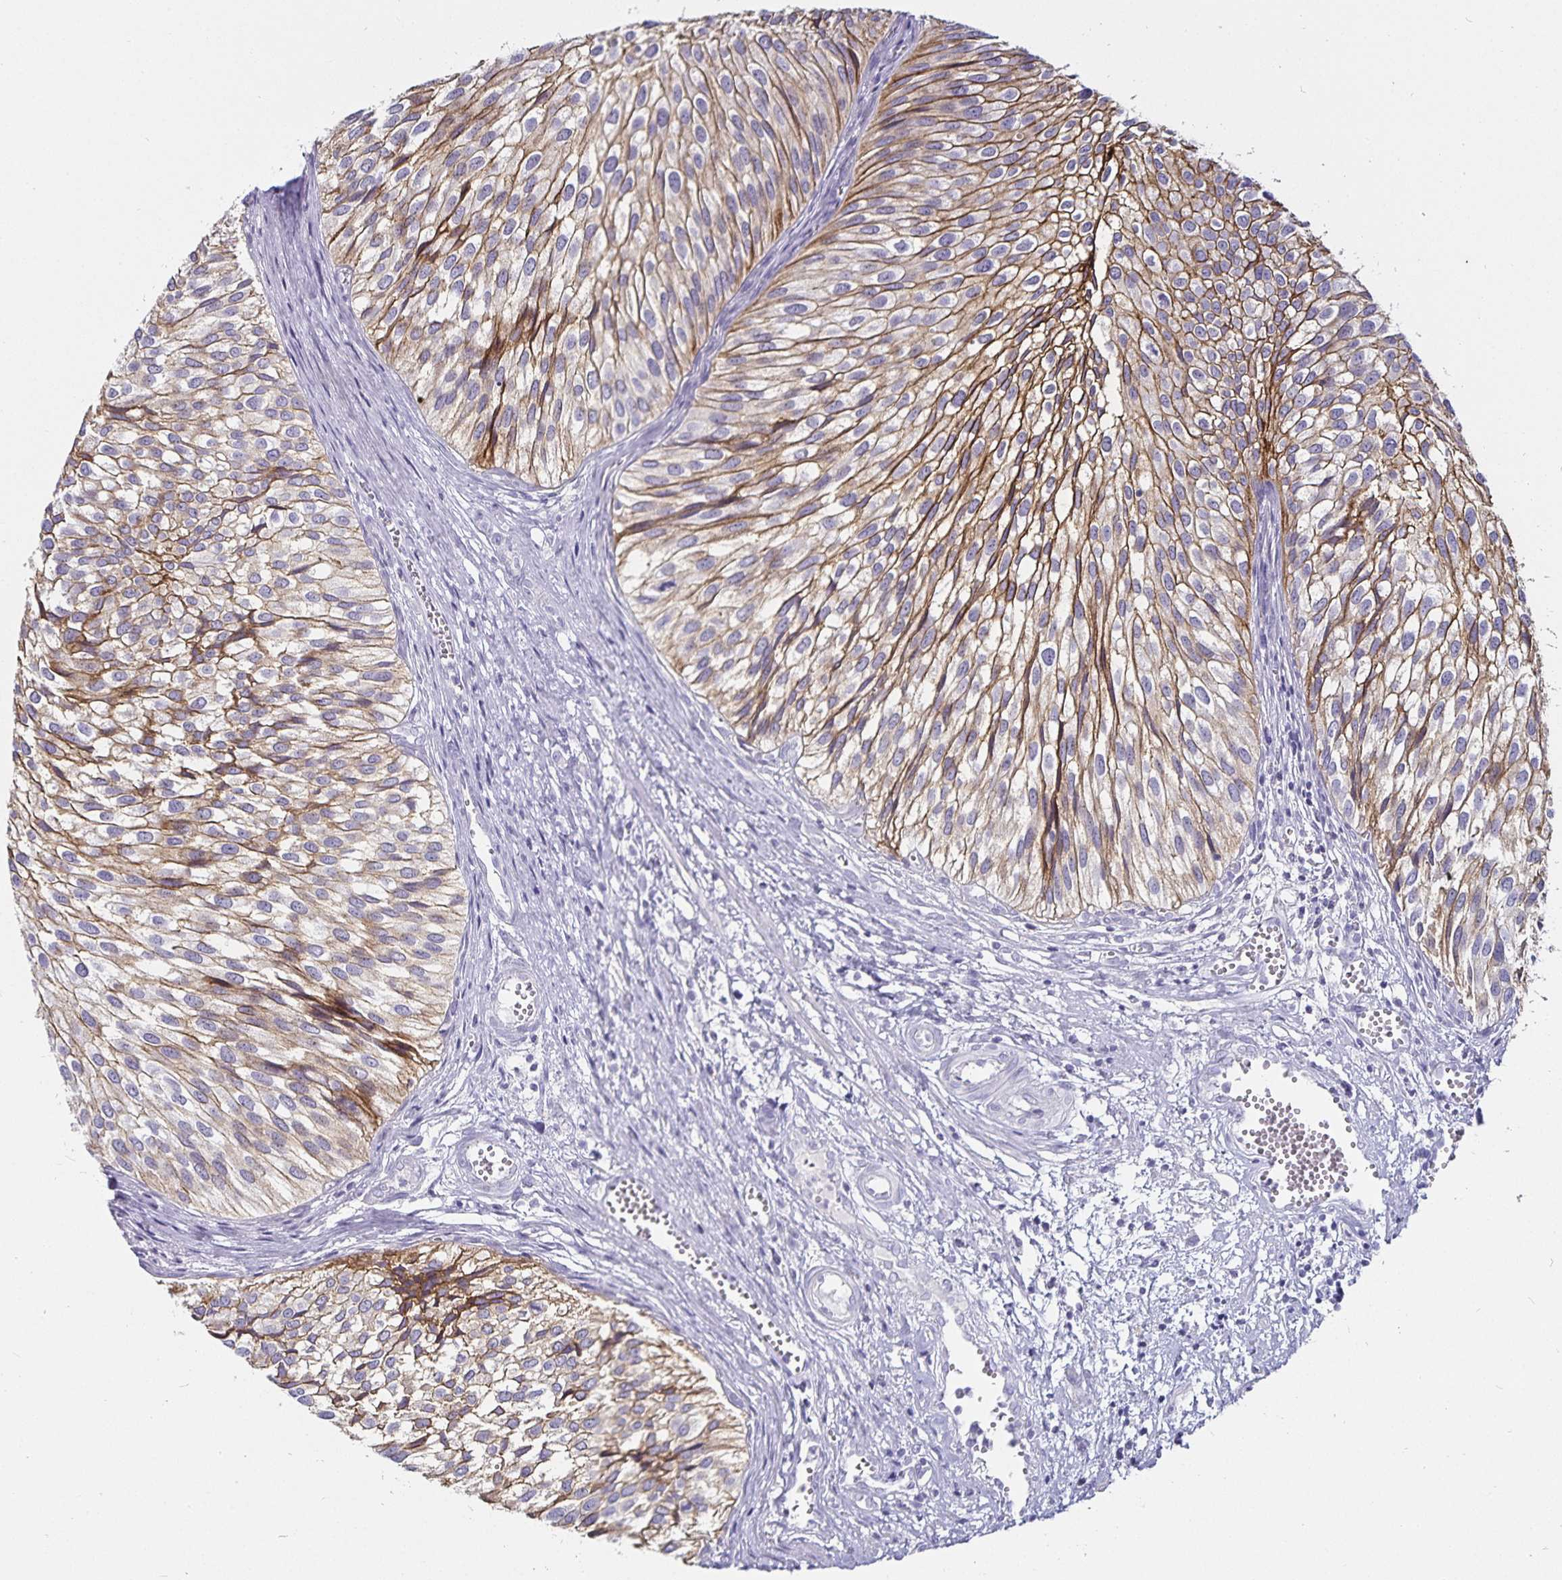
{"staining": {"intensity": "moderate", "quantity": ">75%", "location": "cytoplasmic/membranous"}, "tissue": "urothelial cancer", "cell_type": "Tumor cells", "image_type": "cancer", "snomed": [{"axis": "morphology", "description": "Urothelial carcinoma, Low grade"}, {"axis": "topography", "description": "Urinary bladder"}], "caption": "This photomicrograph demonstrates urothelial cancer stained with immunohistochemistry (IHC) to label a protein in brown. The cytoplasmic/membranous of tumor cells show moderate positivity for the protein. Nuclei are counter-stained blue.", "gene": "CA12", "patient": {"sex": "male", "age": 91}}